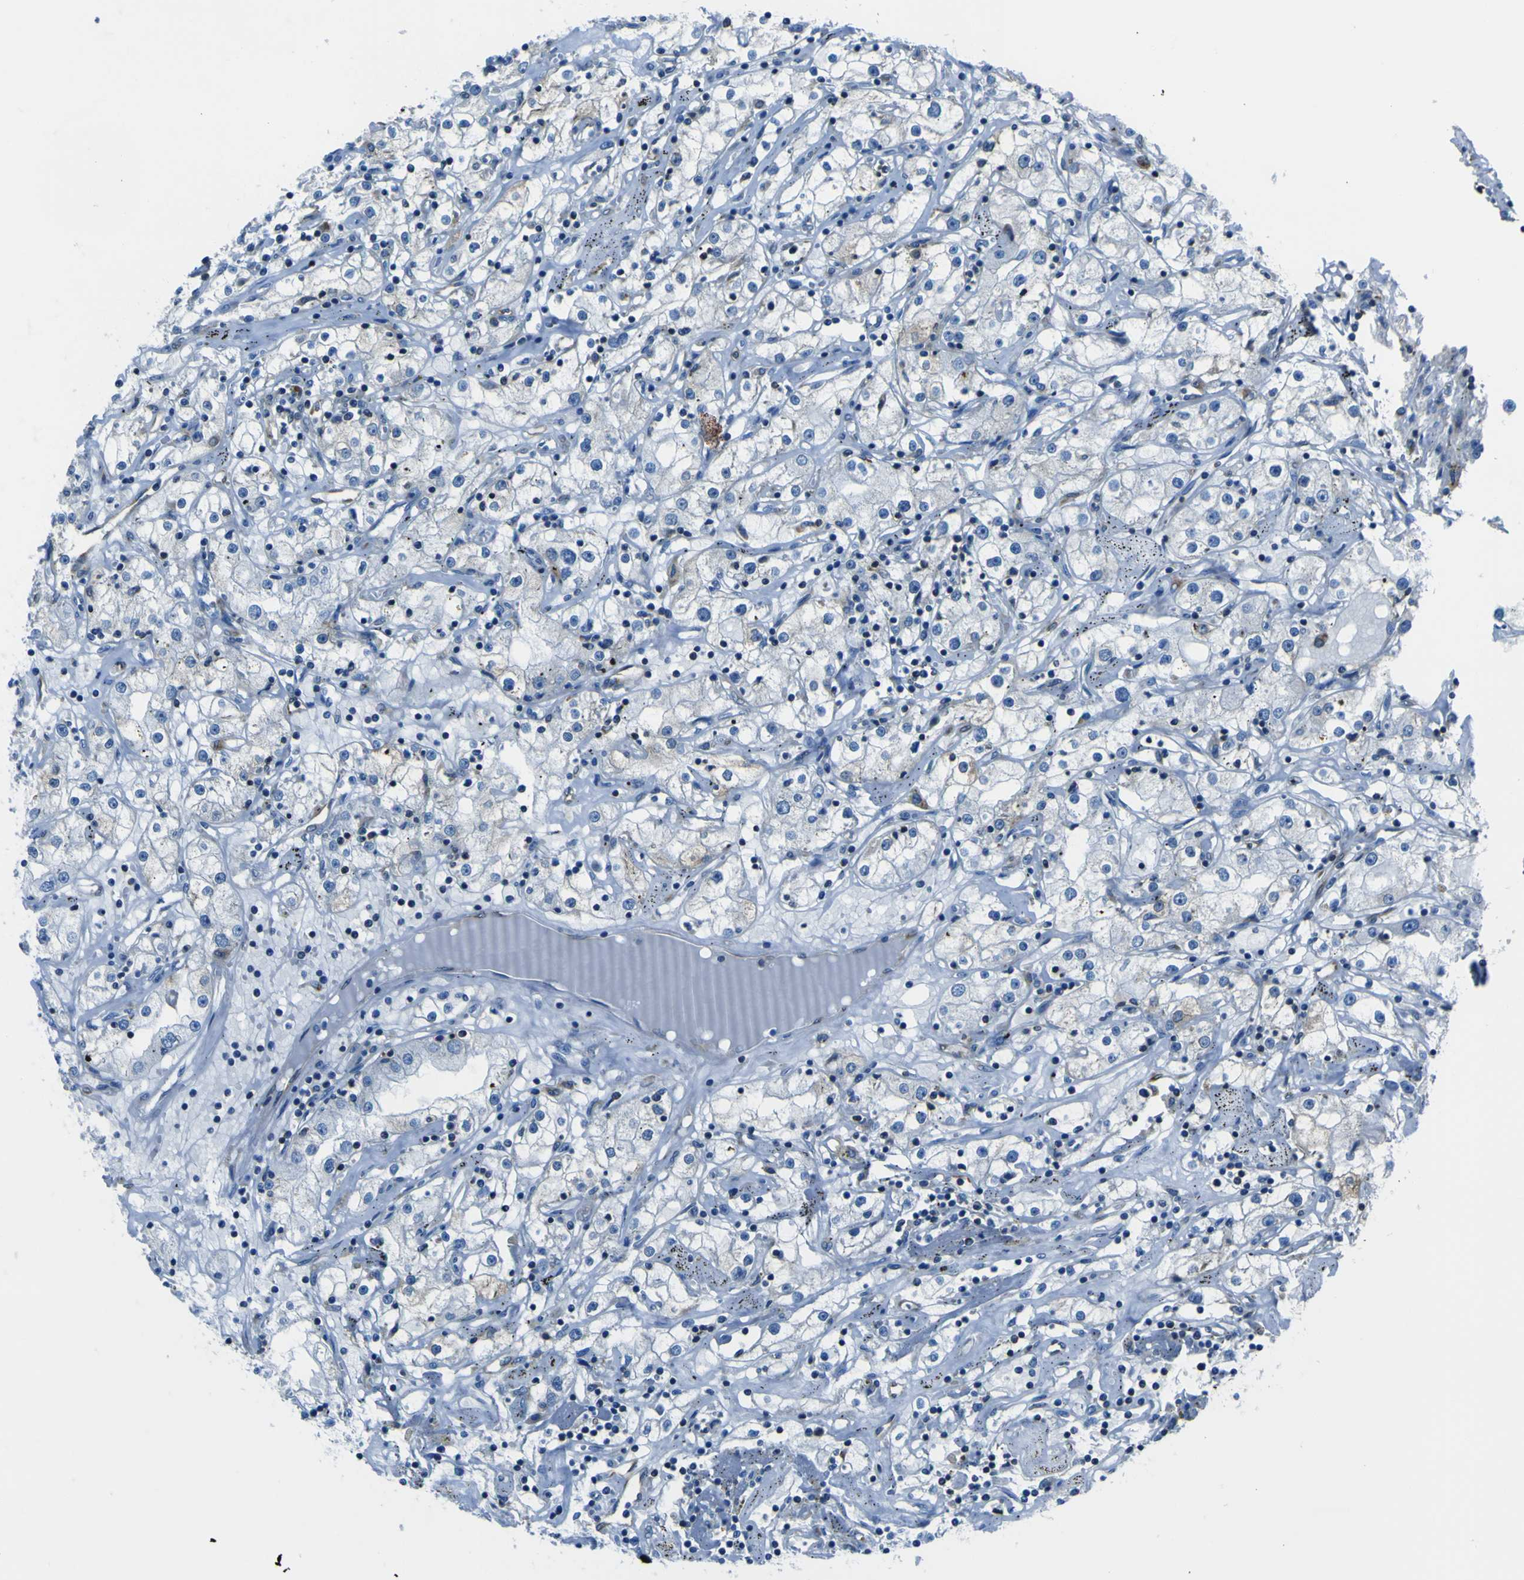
{"staining": {"intensity": "negative", "quantity": "none", "location": "none"}, "tissue": "renal cancer", "cell_type": "Tumor cells", "image_type": "cancer", "snomed": [{"axis": "morphology", "description": "Adenocarcinoma, NOS"}, {"axis": "topography", "description": "Kidney"}], "caption": "High magnification brightfield microscopy of renal cancer stained with DAB (brown) and counterstained with hematoxylin (blue): tumor cells show no significant positivity. (DAB (3,3'-diaminobenzidine) IHC with hematoxylin counter stain).", "gene": "STIM1", "patient": {"sex": "male", "age": 56}}